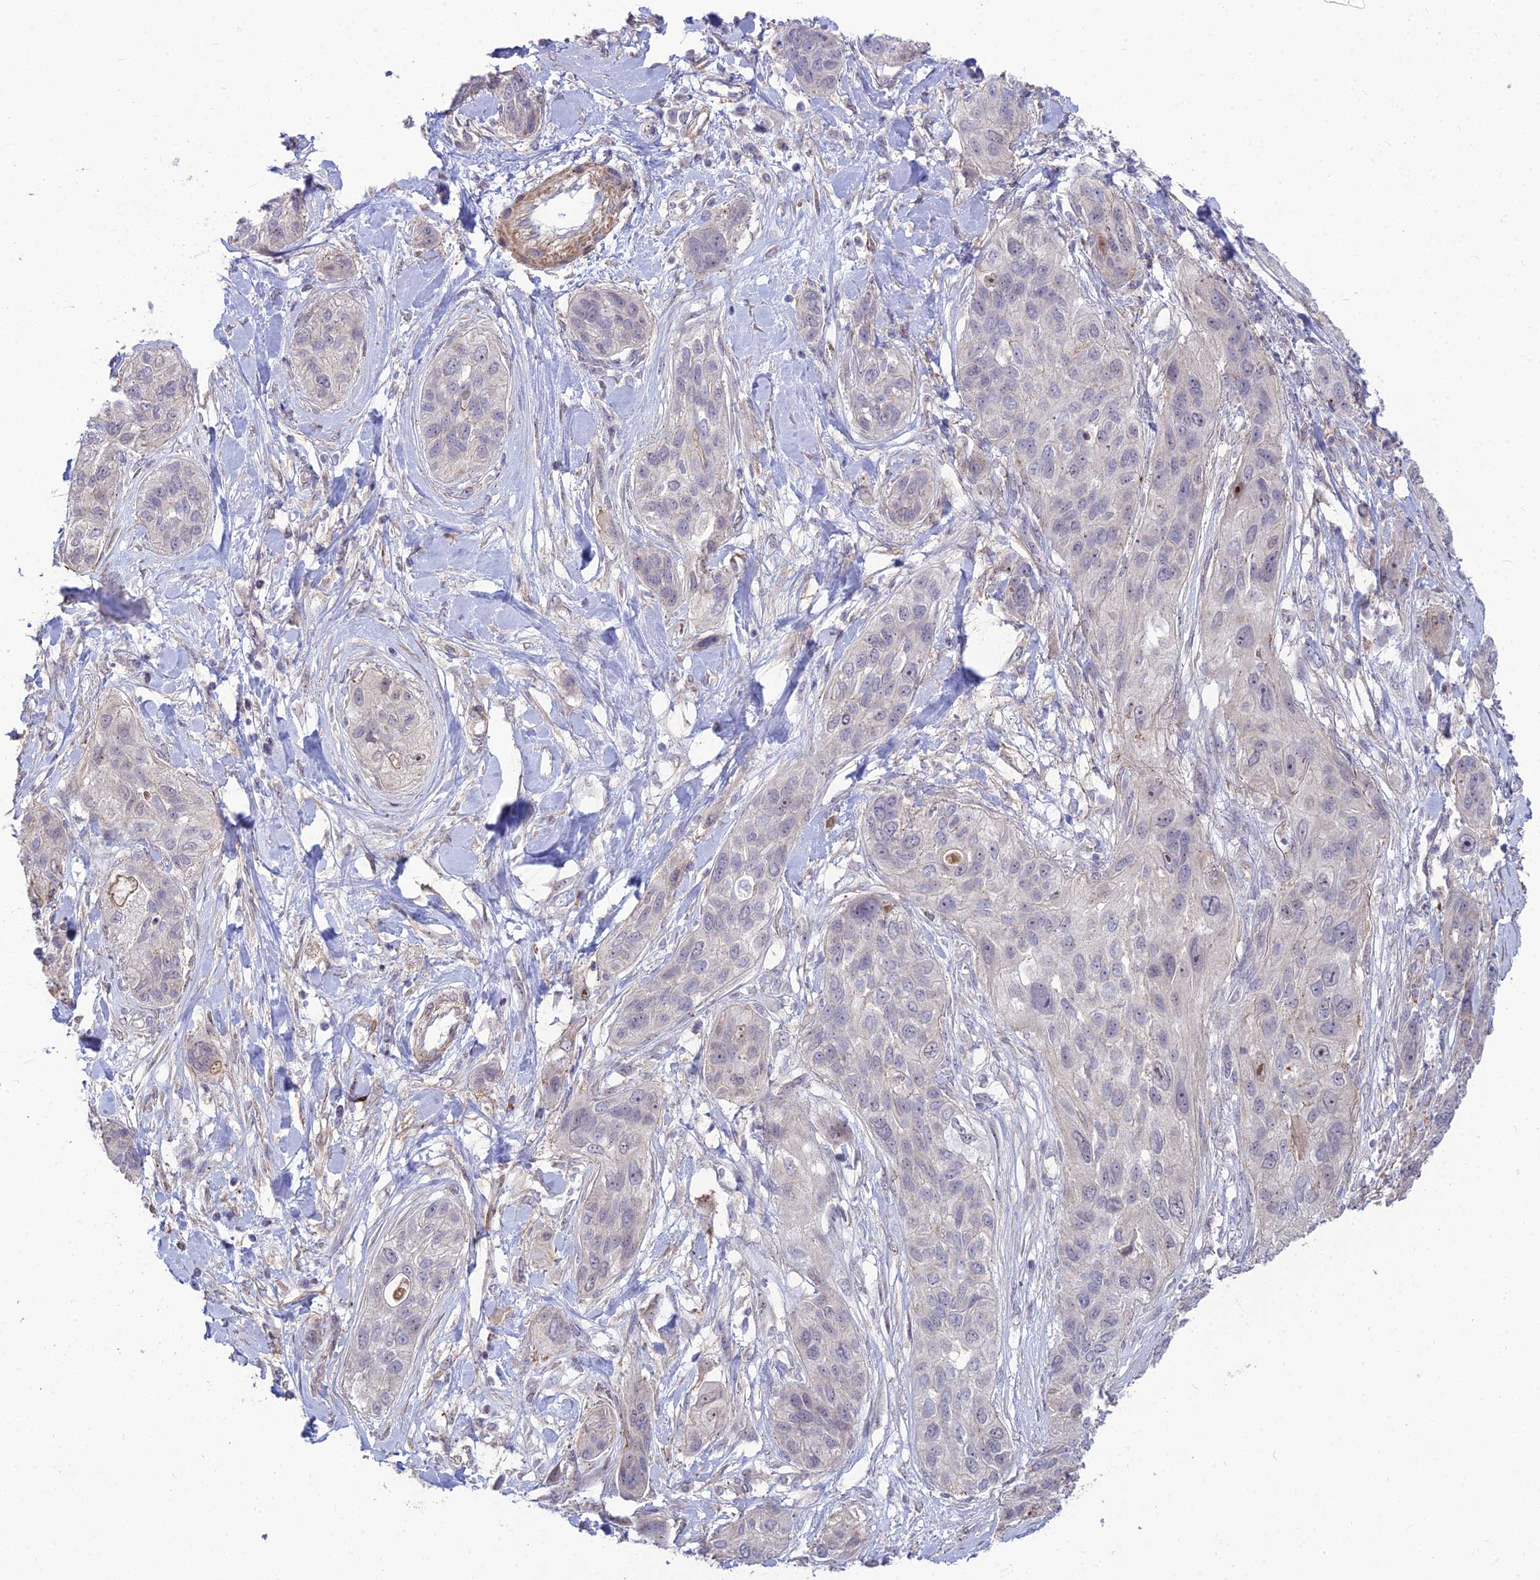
{"staining": {"intensity": "negative", "quantity": "none", "location": "none"}, "tissue": "lung cancer", "cell_type": "Tumor cells", "image_type": "cancer", "snomed": [{"axis": "morphology", "description": "Squamous cell carcinoma, NOS"}, {"axis": "topography", "description": "Lung"}], "caption": "This is a image of IHC staining of lung cancer, which shows no expression in tumor cells. Nuclei are stained in blue.", "gene": "TSPYL2", "patient": {"sex": "female", "age": 70}}